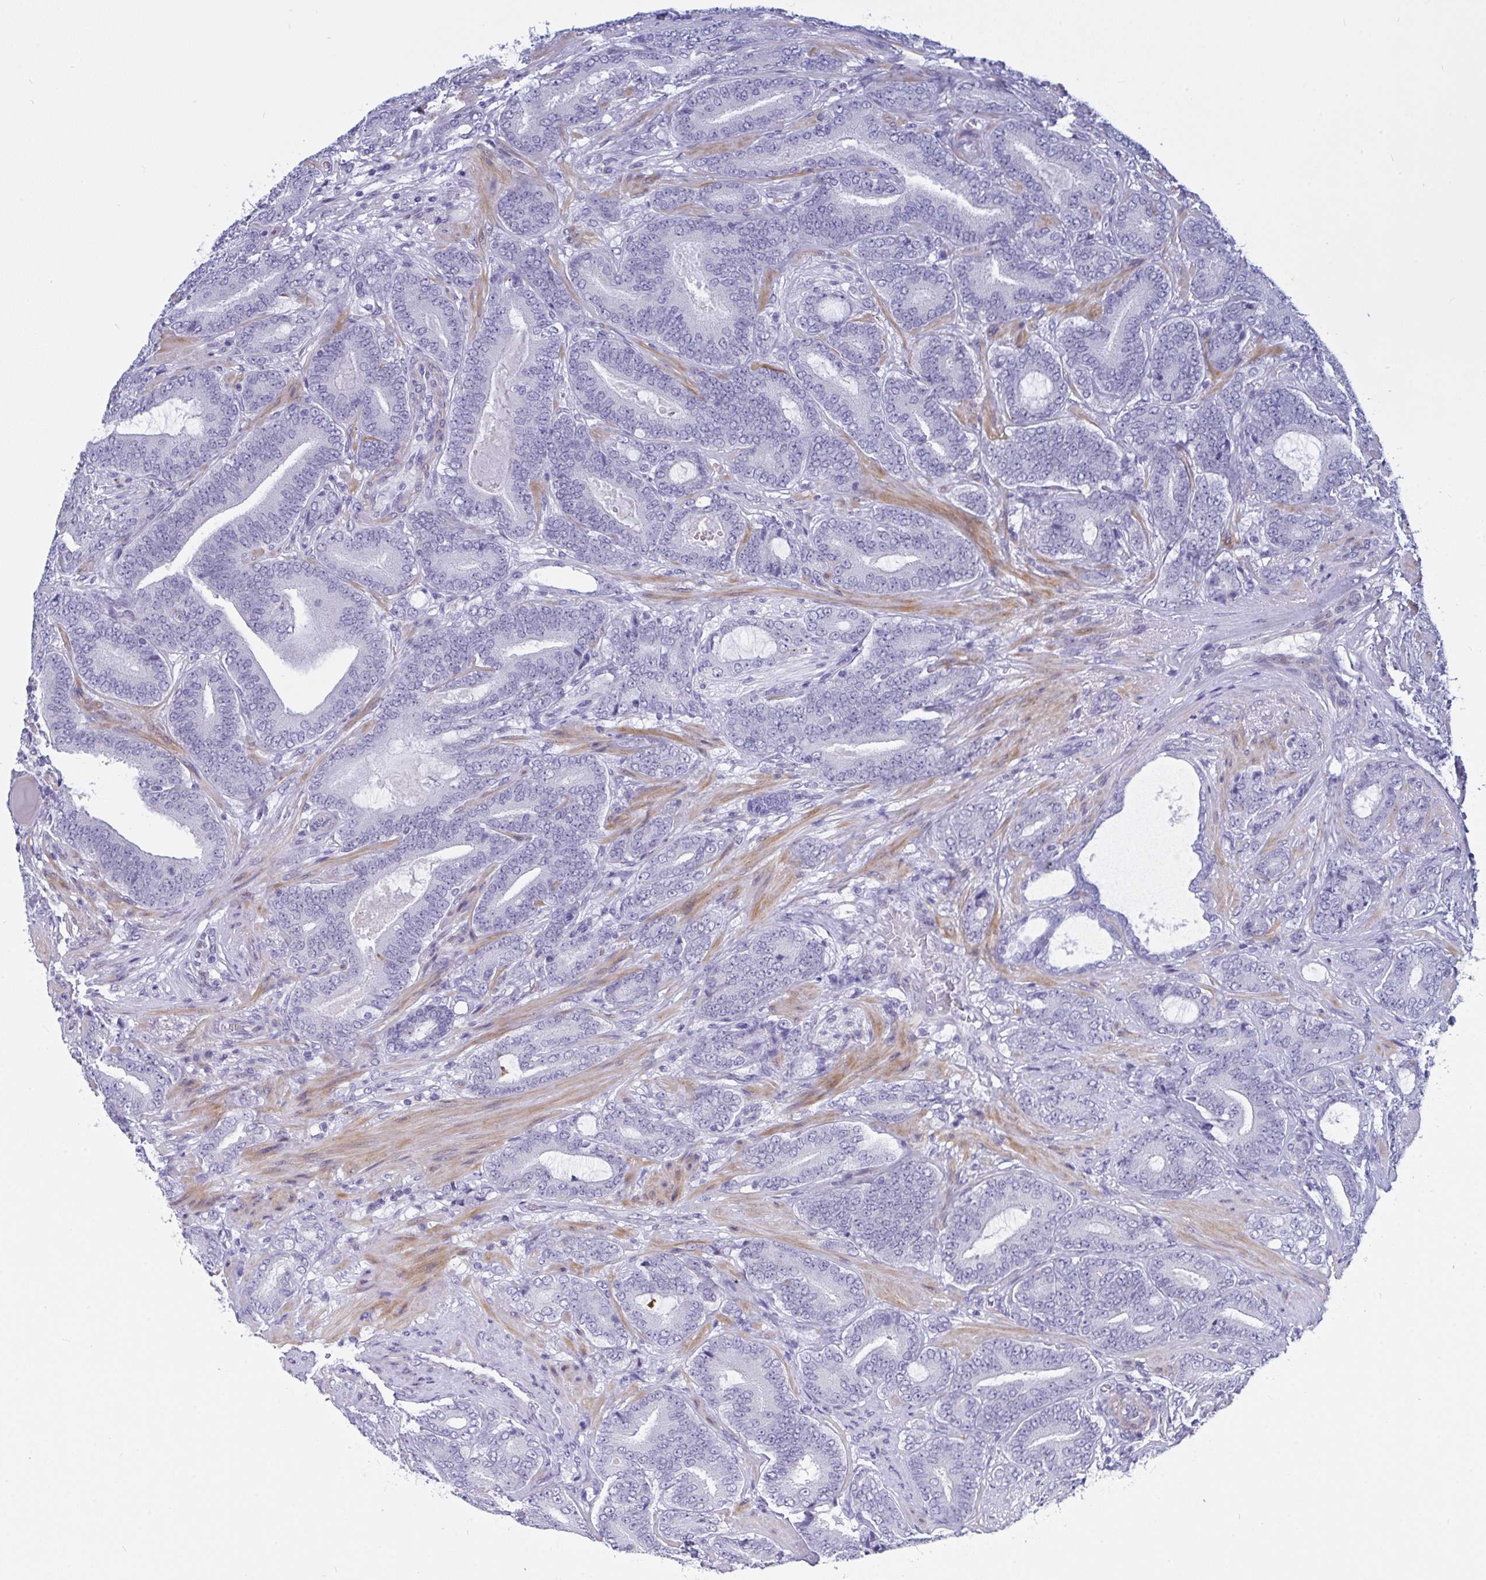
{"staining": {"intensity": "negative", "quantity": "none", "location": "none"}, "tissue": "prostate cancer", "cell_type": "Tumor cells", "image_type": "cancer", "snomed": [{"axis": "morphology", "description": "Adenocarcinoma, High grade"}, {"axis": "topography", "description": "Prostate"}], "caption": "Tumor cells show no significant positivity in prostate adenocarcinoma (high-grade). Nuclei are stained in blue.", "gene": "FBXL22", "patient": {"sex": "male", "age": 62}}